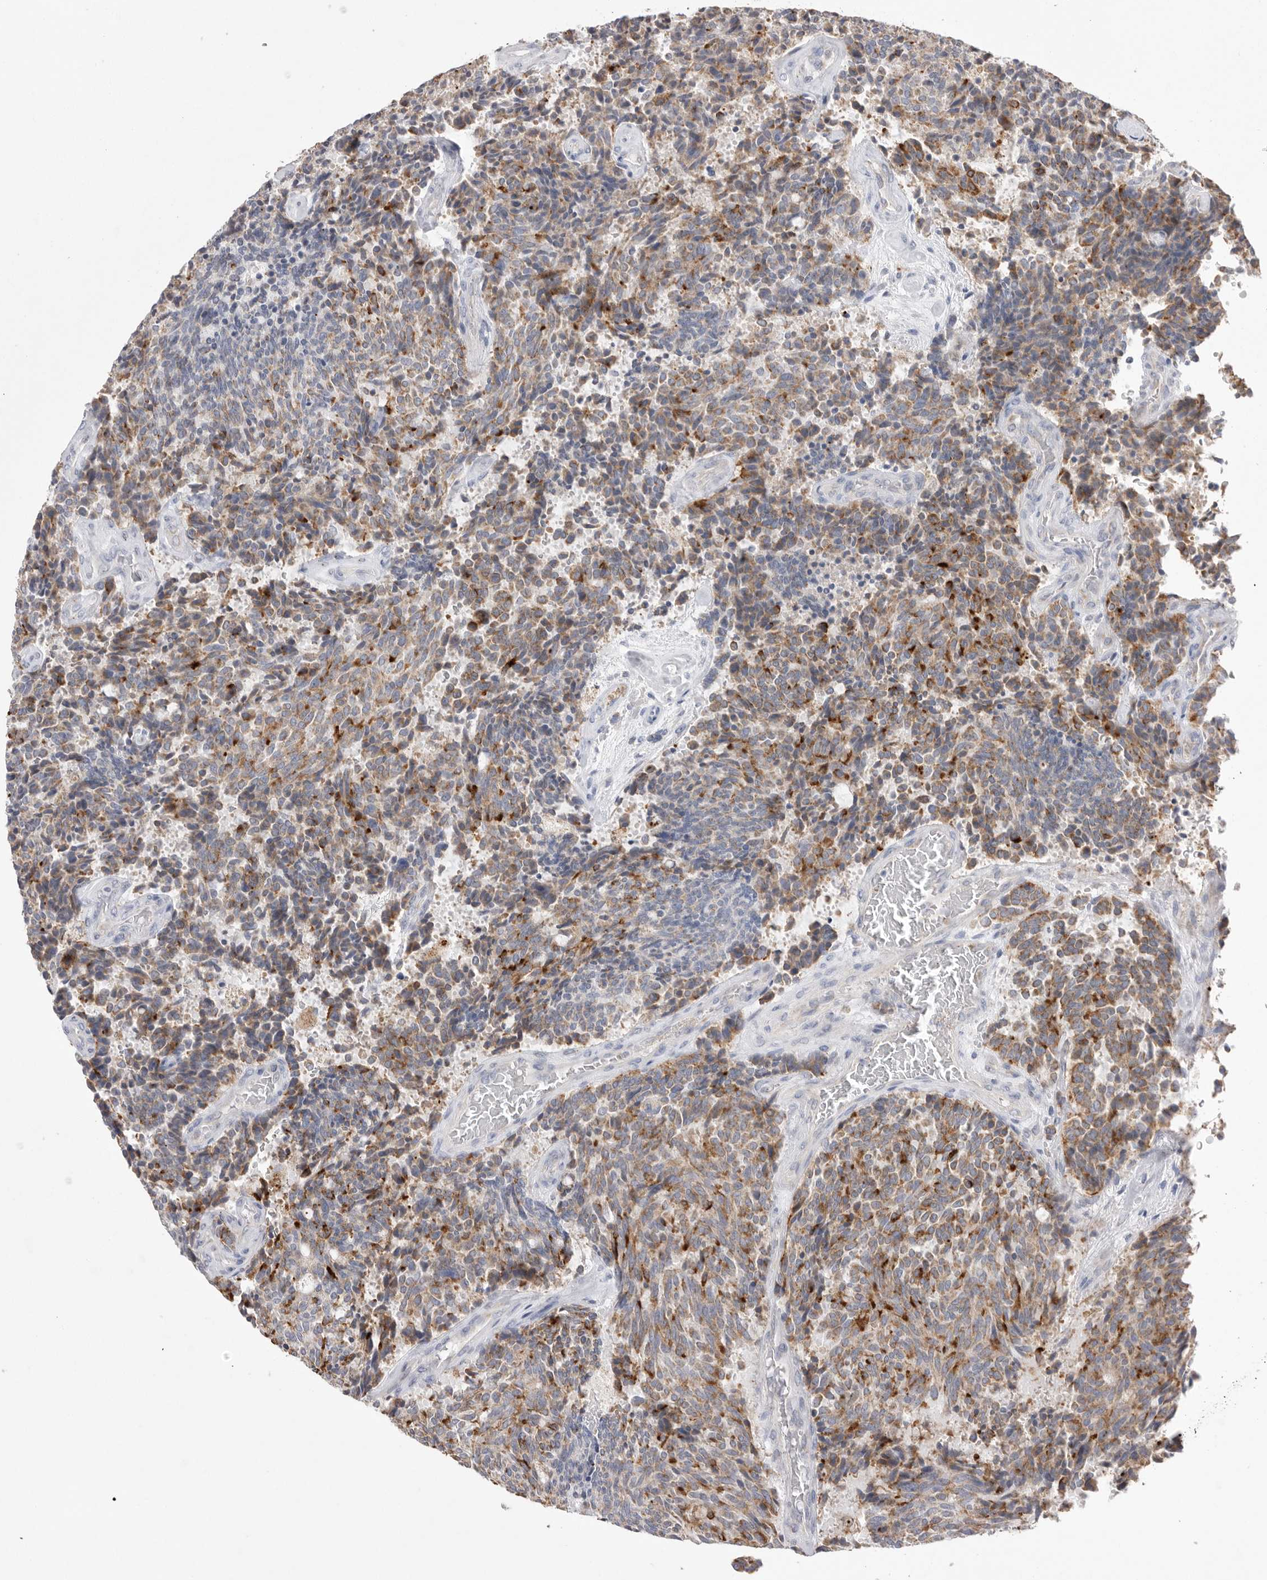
{"staining": {"intensity": "moderate", "quantity": "25%-75%", "location": "cytoplasmic/membranous"}, "tissue": "carcinoid", "cell_type": "Tumor cells", "image_type": "cancer", "snomed": [{"axis": "morphology", "description": "Carcinoid, malignant, NOS"}, {"axis": "topography", "description": "Pancreas"}], "caption": "Immunohistochemical staining of human carcinoid displays medium levels of moderate cytoplasmic/membranous protein staining in about 25%-75% of tumor cells. (DAB = brown stain, brightfield microscopy at high magnification).", "gene": "VDAC3", "patient": {"sex": "female", "age": 54}}